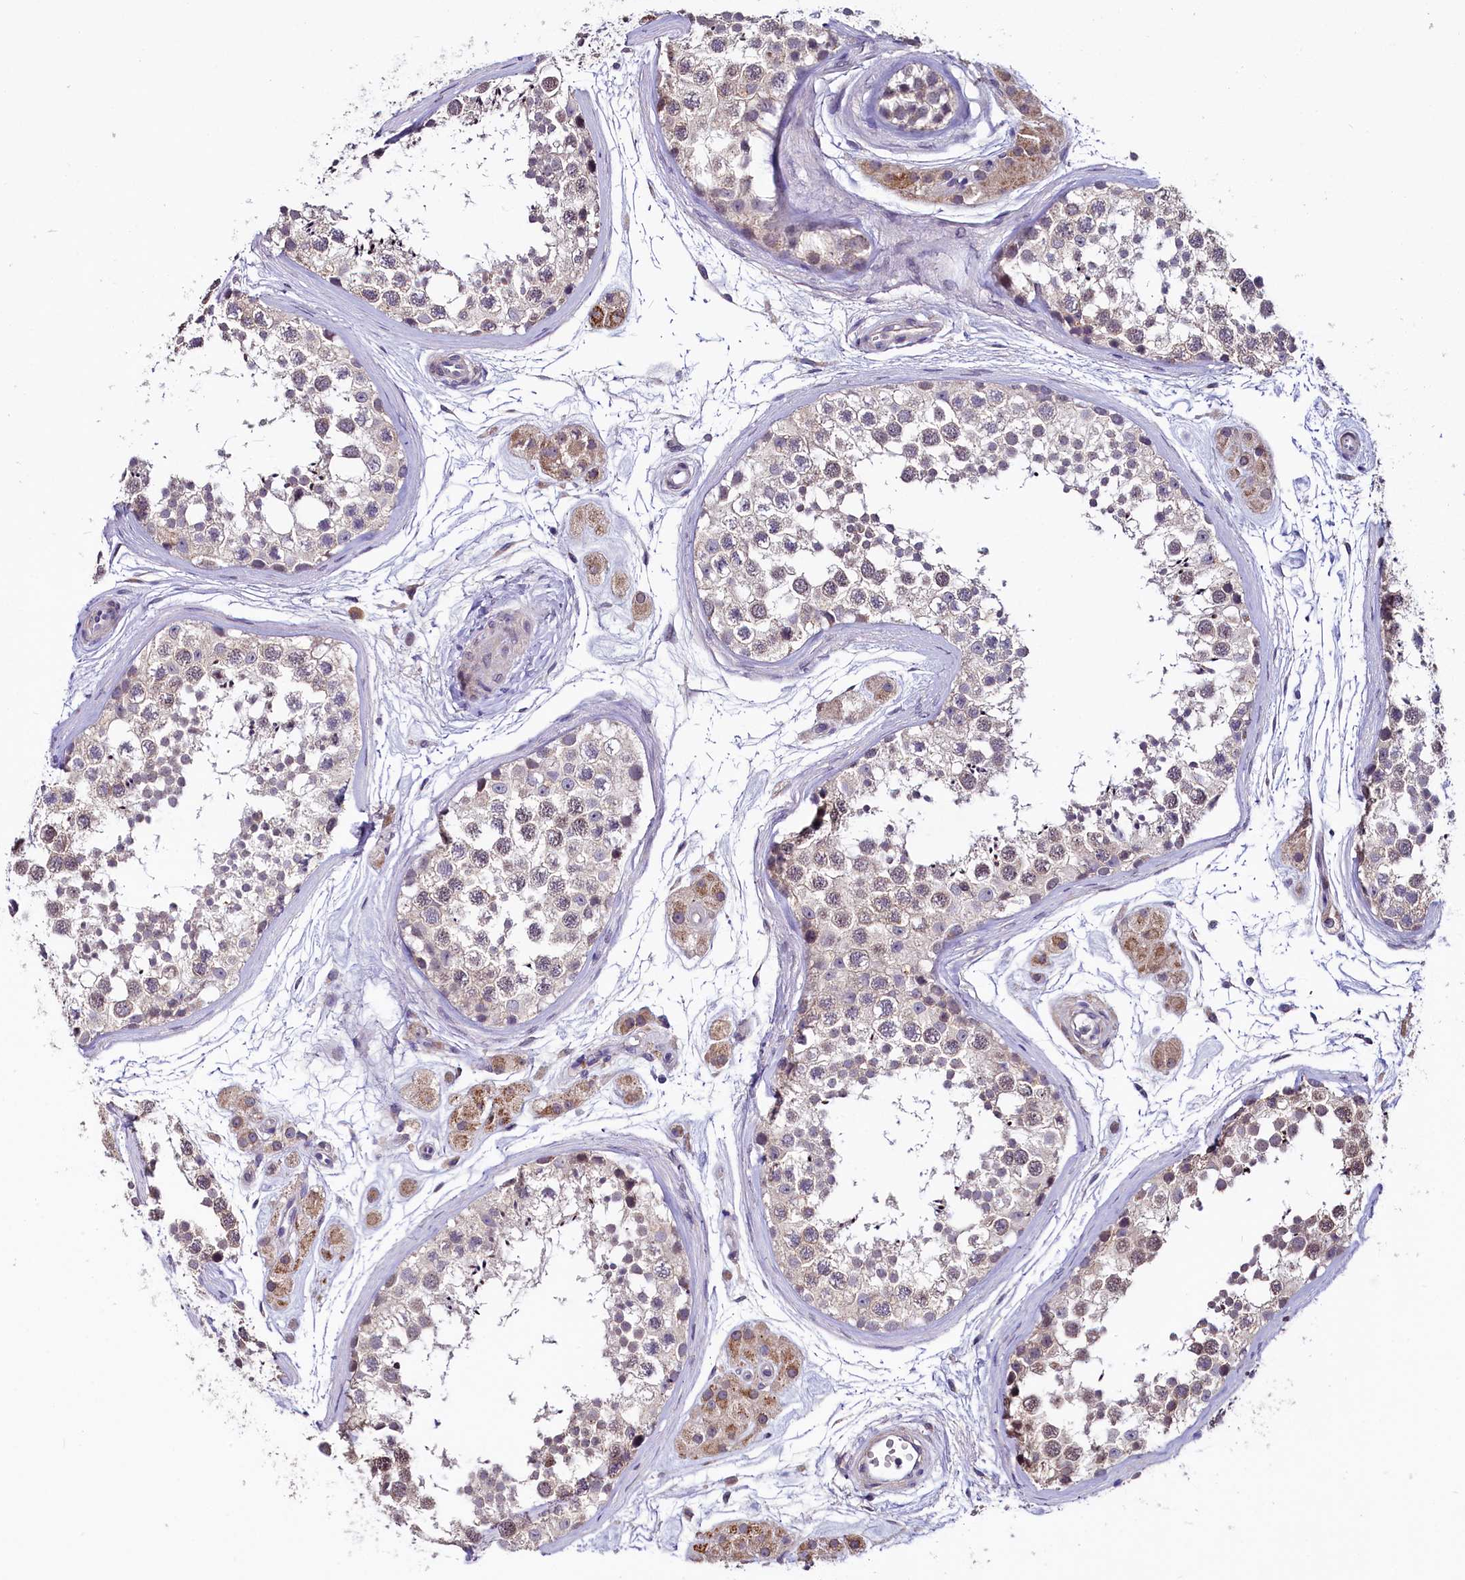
{"staining": {"intensity": "negative", "quantity": "none", "location": "none"}, "tissue": "testis", "cell_type": "Cells in seminiferous ducts", "image_type": "normal", "snomed": [{"axis": "morphology", "description": "Normal tissue, NOS"}, {"axis": "topography", "description": "Testis"}], "caption": "Immunohistochemistry histopathology image of benign testis stained for a protein (brown), which displays no positivity in cells in seminiferous ducts.", "gene": "SLC39A6", "patient": {"sex": "male", "age": 56}}